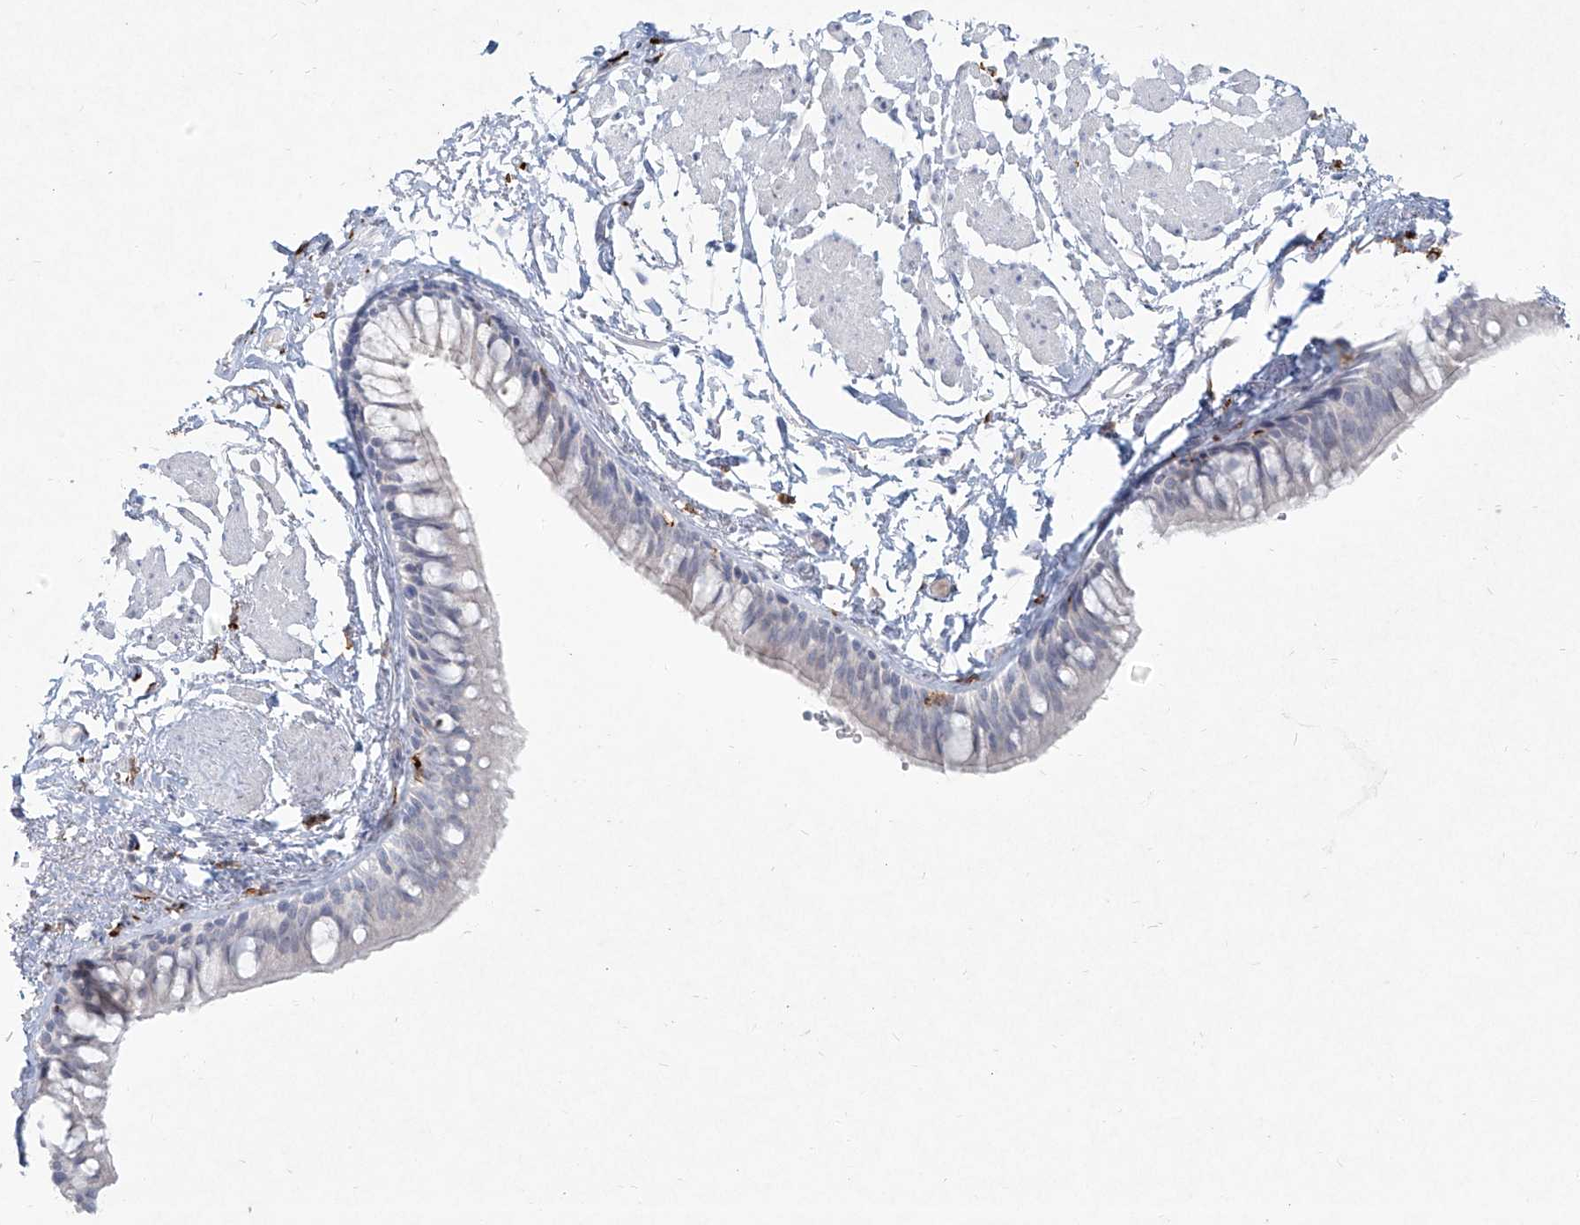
{"staining": {"intensity": "negative", "quantity": "none", "location": "none"}, "tissue": "bronchus", "cell_type": "Respiratory epithelial cells", "image_type": "normal", "snomed": [{"axis": "morphology", "description": "Normal tissue, NOS"}, {"axis": "topography", "description": "Cartilage tissue"}, {"axis": "topography", "description": "Bronchus"}], "caption": "Immunohistochemistry of benign bronchus exhibits no positivity in respiratory epithelial cells.", "gene": "CD209", "patient": {"sex": "female", "age": 73}}